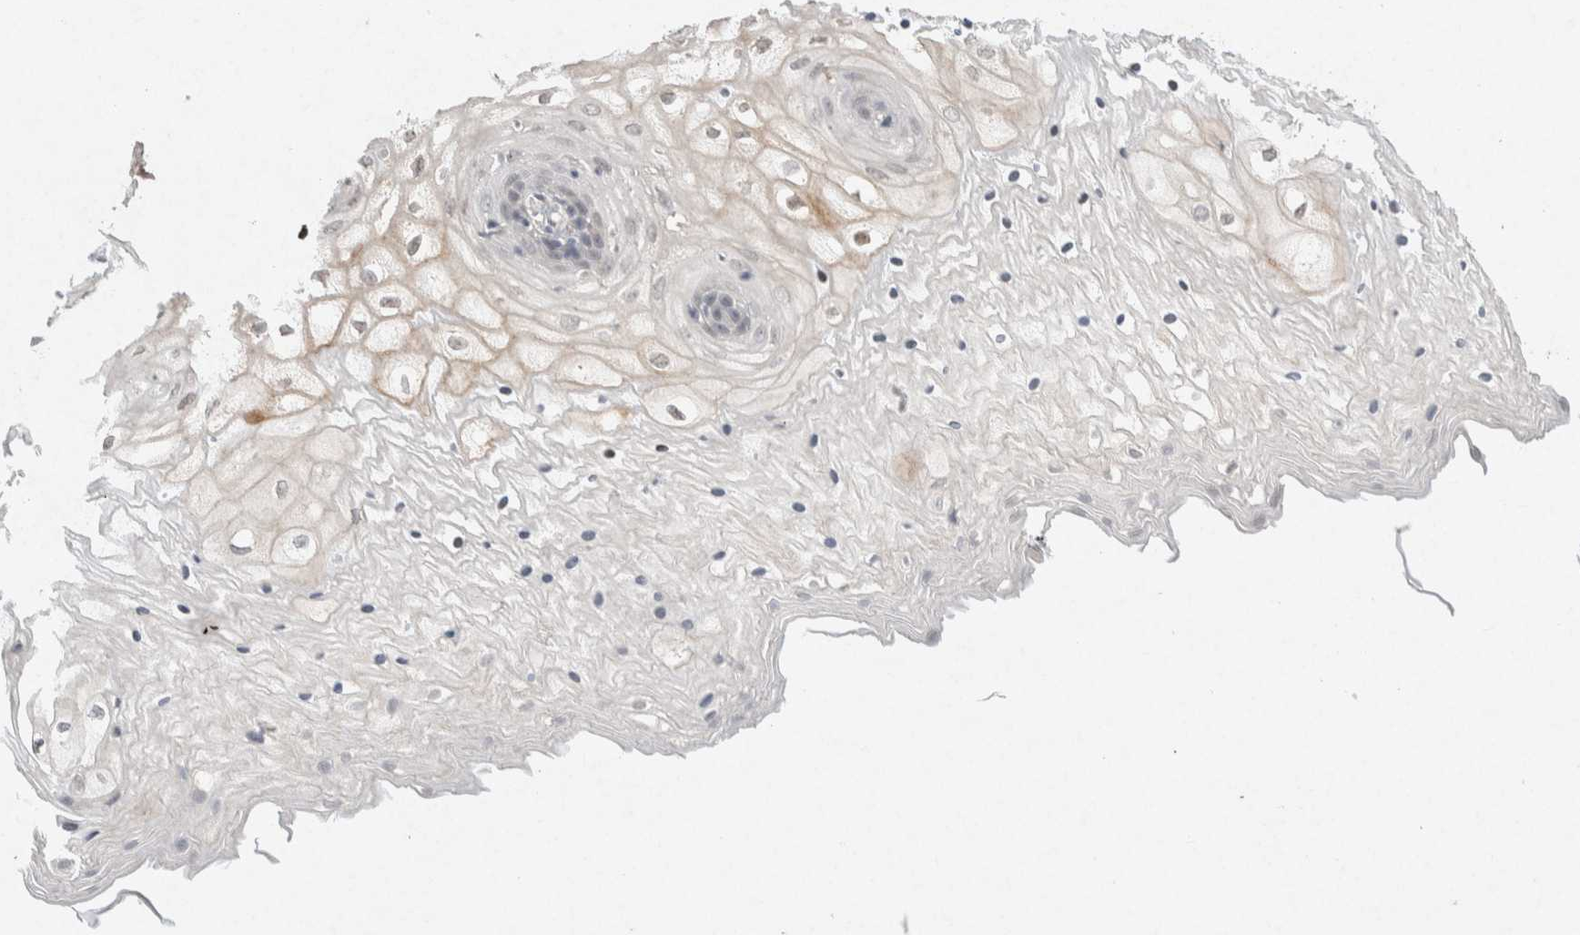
{"staining": {"intensity": "negative", "quantity": "none", "location": "none"}, "tissue": "vagina", "cell_type": "Squamous epithelial cells", "image_type": "normal", "snomed": [{"axis": "morphology", "description": "Normal tissue, NOS"}, {"axis": "topography", "description": "Vagina"}], "caption": "A high-resolution histopathology image shows IHC staining of benign vagina, which reveals no significant staining in squamous epithelial cells. The staining was performed using DAB (3,3'-diaminobenzidine) to visualize the protein expression in brown, while the nuclei were stained in blue with hematoxylin (Magnification: 20x).", "gene": "CMTM4", "patient": {"sex": "female", "age": 34}}